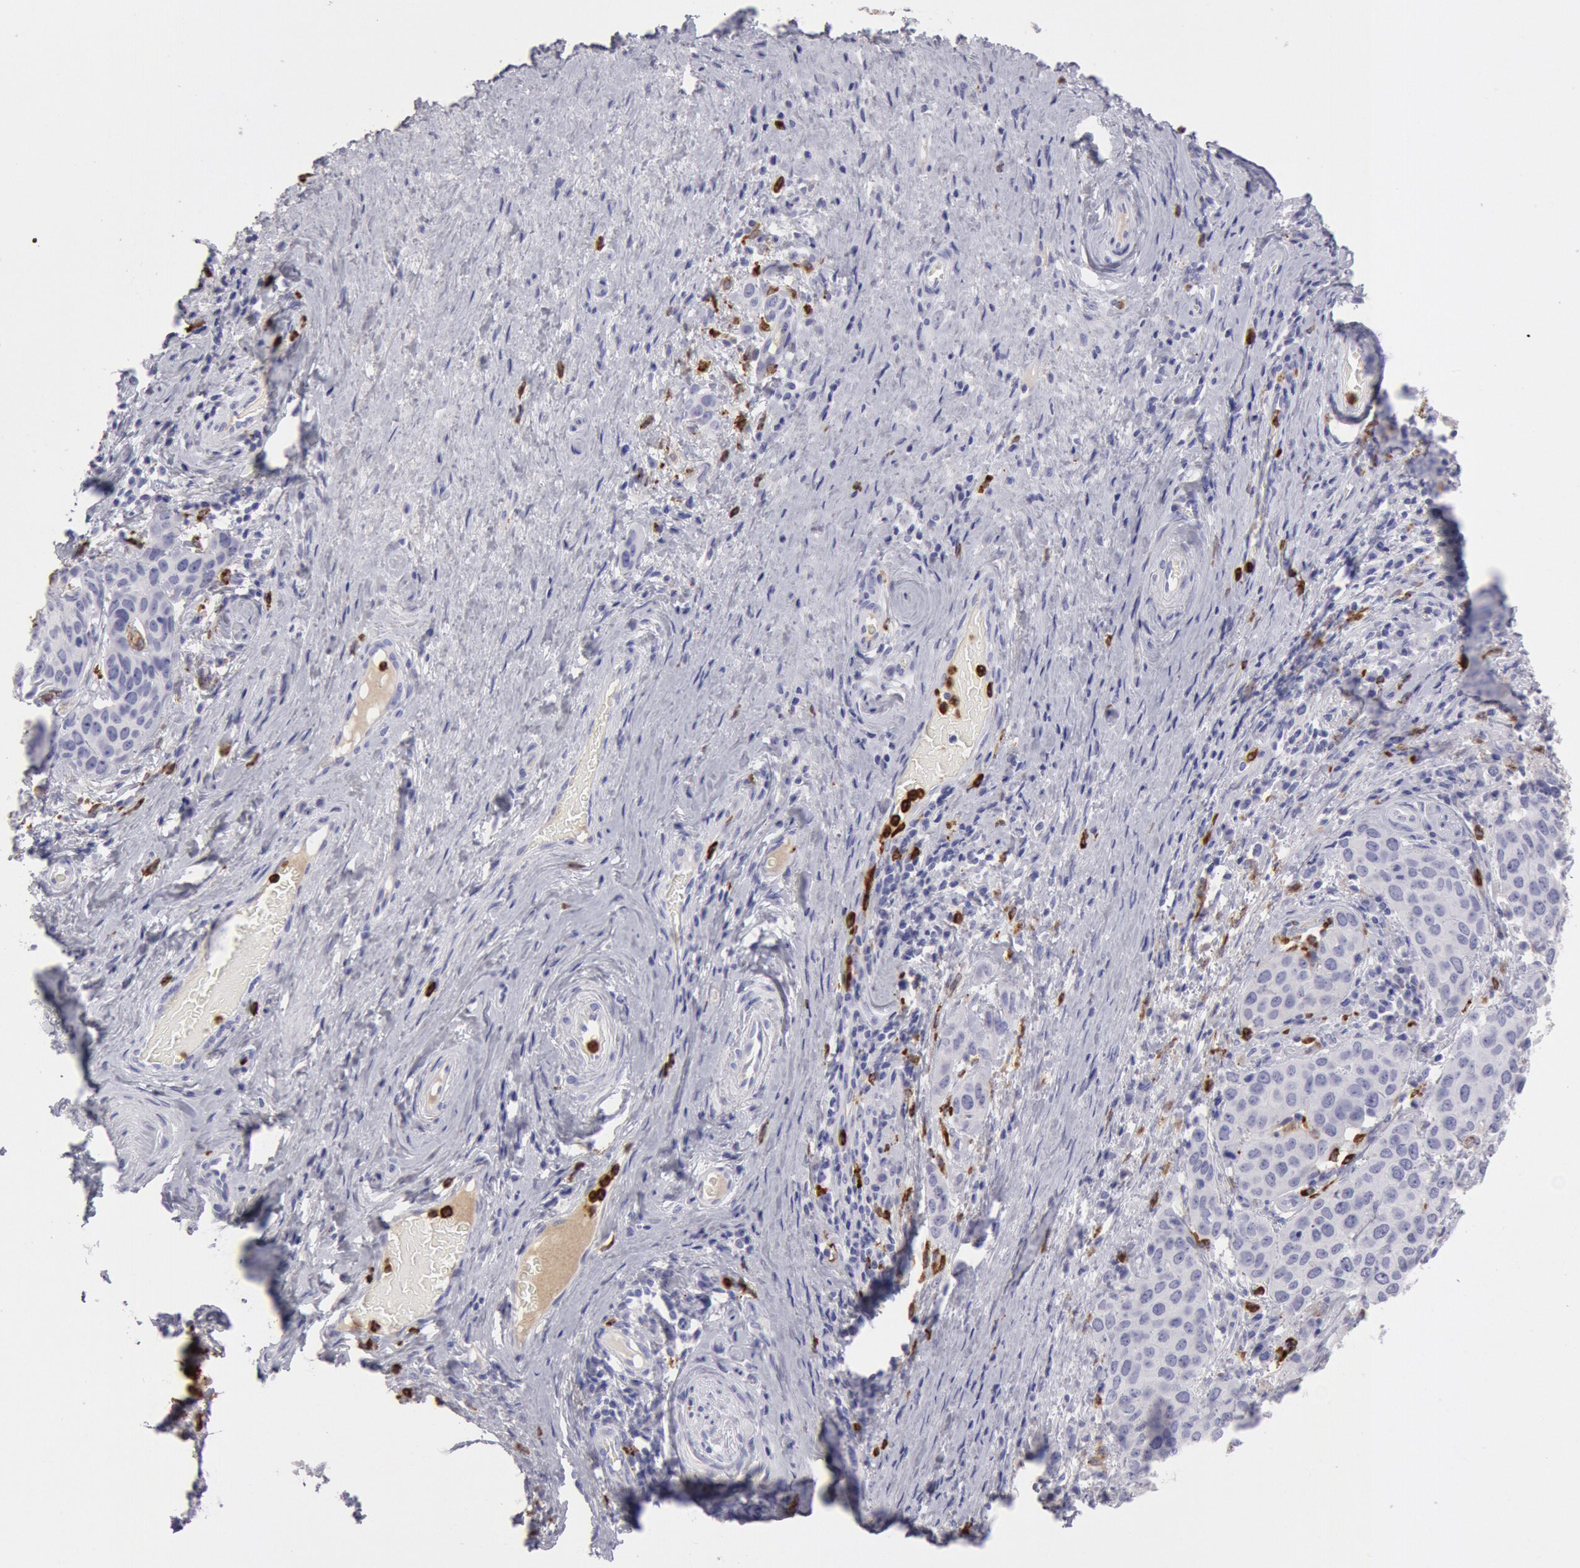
{"staining": {"intensity": "negative", "quantity": "none", "location": "none"}, "tissue": "cervical cancer", "cell_type": "Tumor cells", "image_type": "cancer", "snomed": [{"axis": "morphology", "description": "Squamous cell carcinoma, NOS"}, {"axis": "topography", "description": "Cervix"}], "caption": "DAB immunohistochemical staining of human cervical squamous cell carcinoma demonstrates no significant staining in tumor cells.", "gene": "FCN1", "patient": {"sex": "female", "age": 54}}